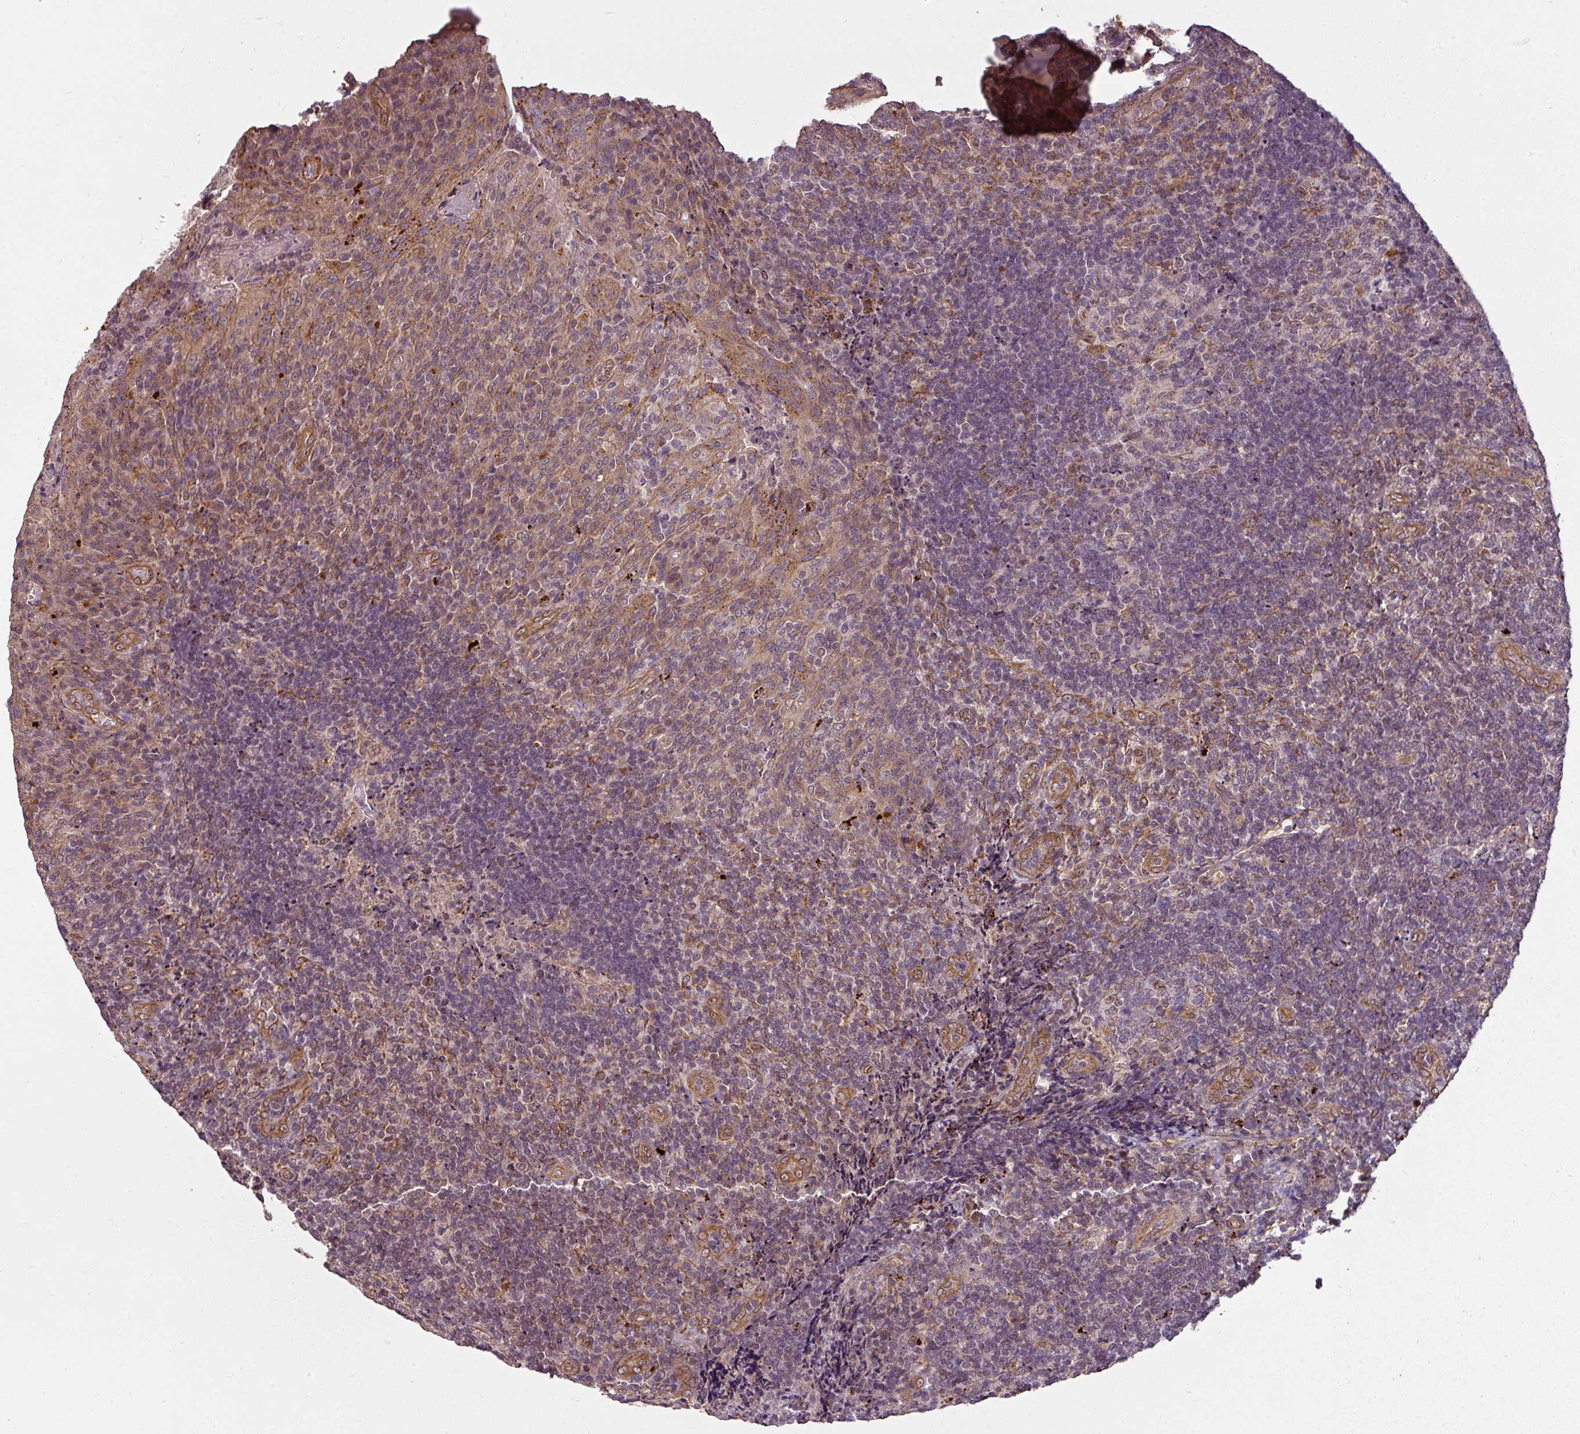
{"staining": {"intensity": "moderate", "quantity": ">75%", "location": "cytoplasmic/membranous"}, "tissue": "tonsil", "cell_type": "Germinal center cells", "image_type": "normal", "snomed": [{"axis": "morphology", "description": "Normal tissue, NOS"}, {"axis": "topography", "description": "Tonsil"}], "caption": "IHC micrograph of benign tonsil stained for a protein (brown), which reveals medium levels of moderate cytoplasmic/membranous expression in about >75% of germinal center cells.", "gene": "DIMT1", "patient": {"sex": "male", "age": 17}}